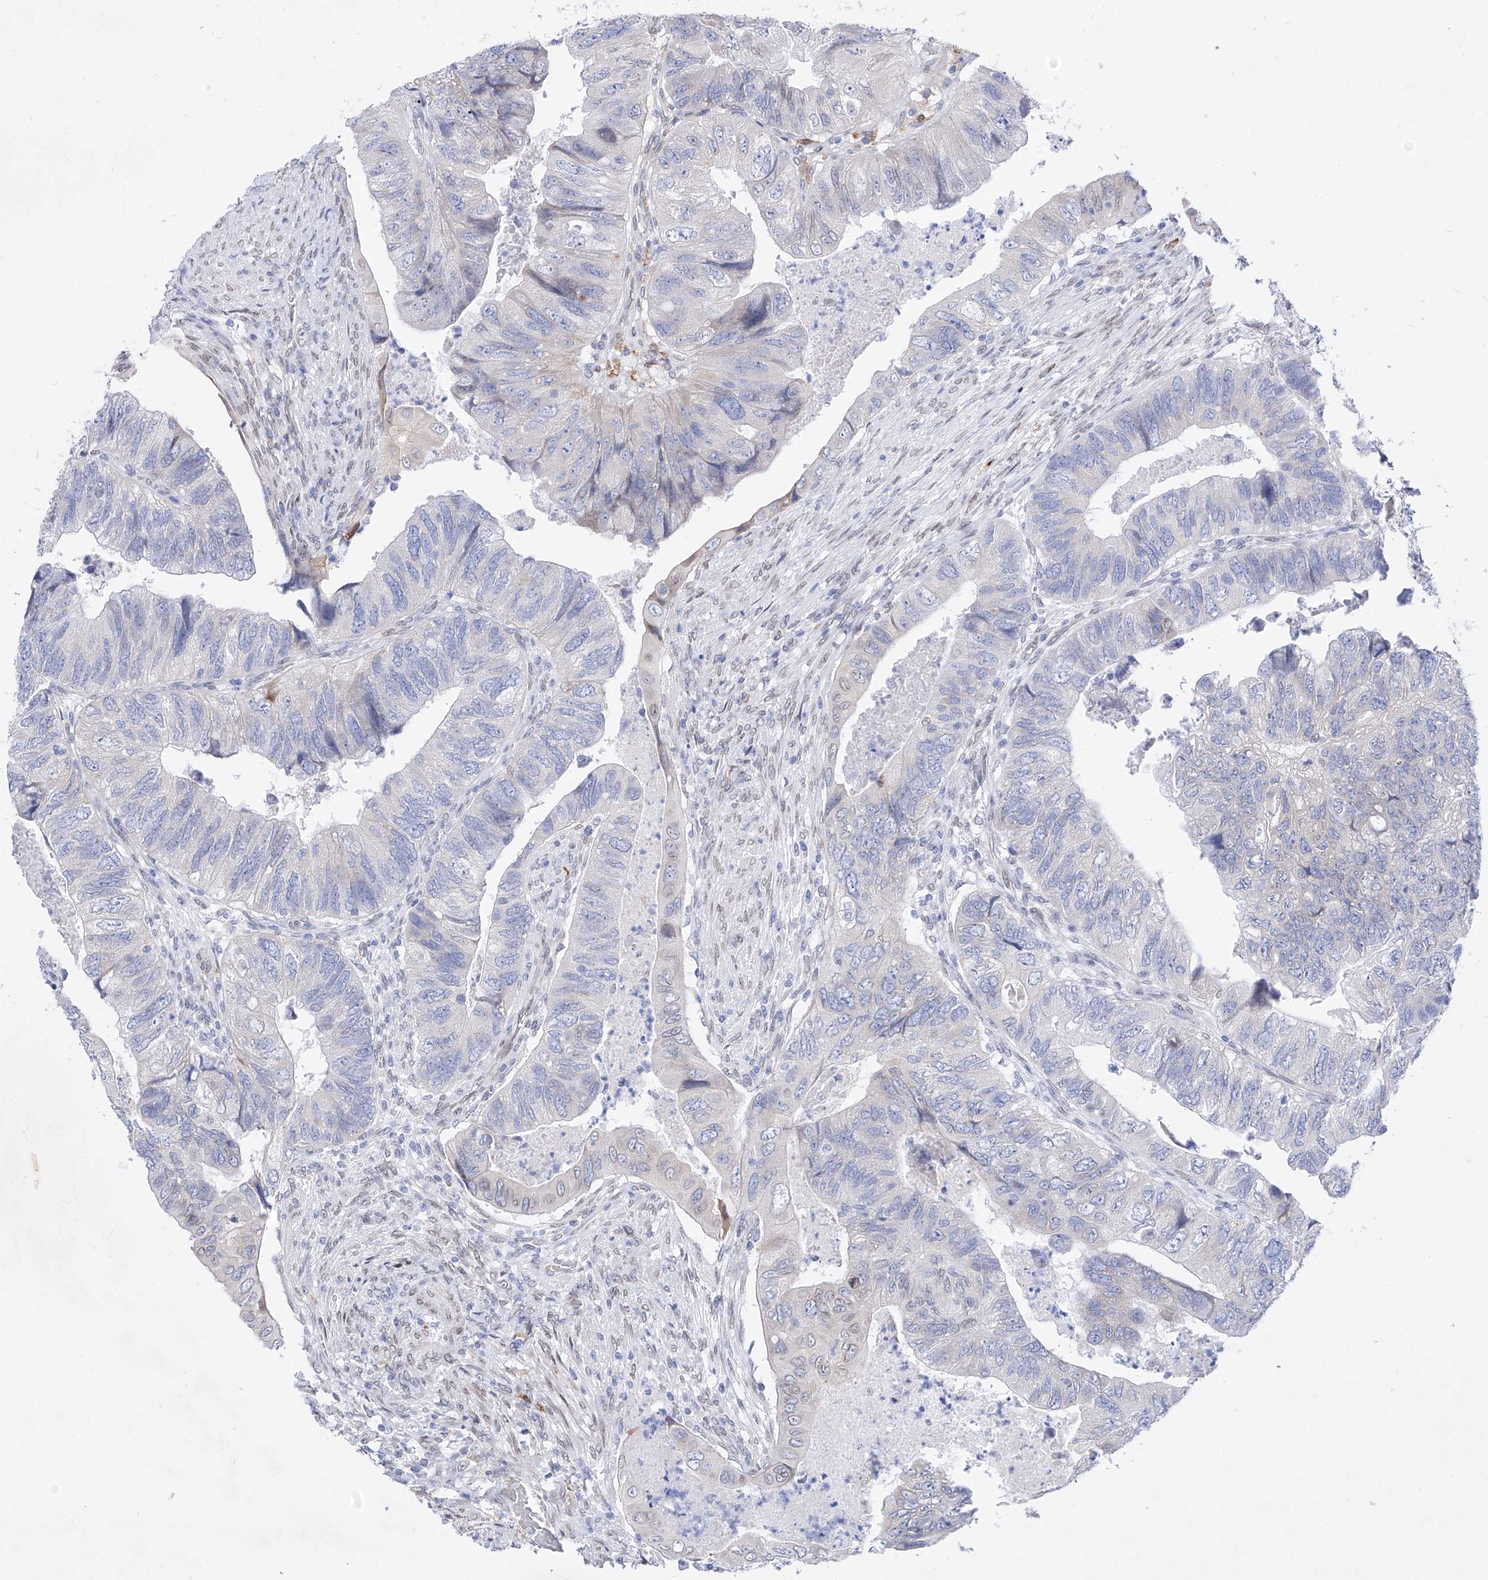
{"staining": {"intensity": "negative", "quantity": "none", "location": "none"}, "tissue": "colorectal cancer", "cell_type": "Tumor cells", "image_type": "cancer", "snomed": [{"axis": "morphology", "description": "Adenocarcinoma, NOS"}, {"axis": "topography", "description": "Rectum"}], "caption": "Tumor cells show no significant staining in colorectal cancer.", "gene": "LCLAT1", "patient": {"sex": "male", "age": 63}}